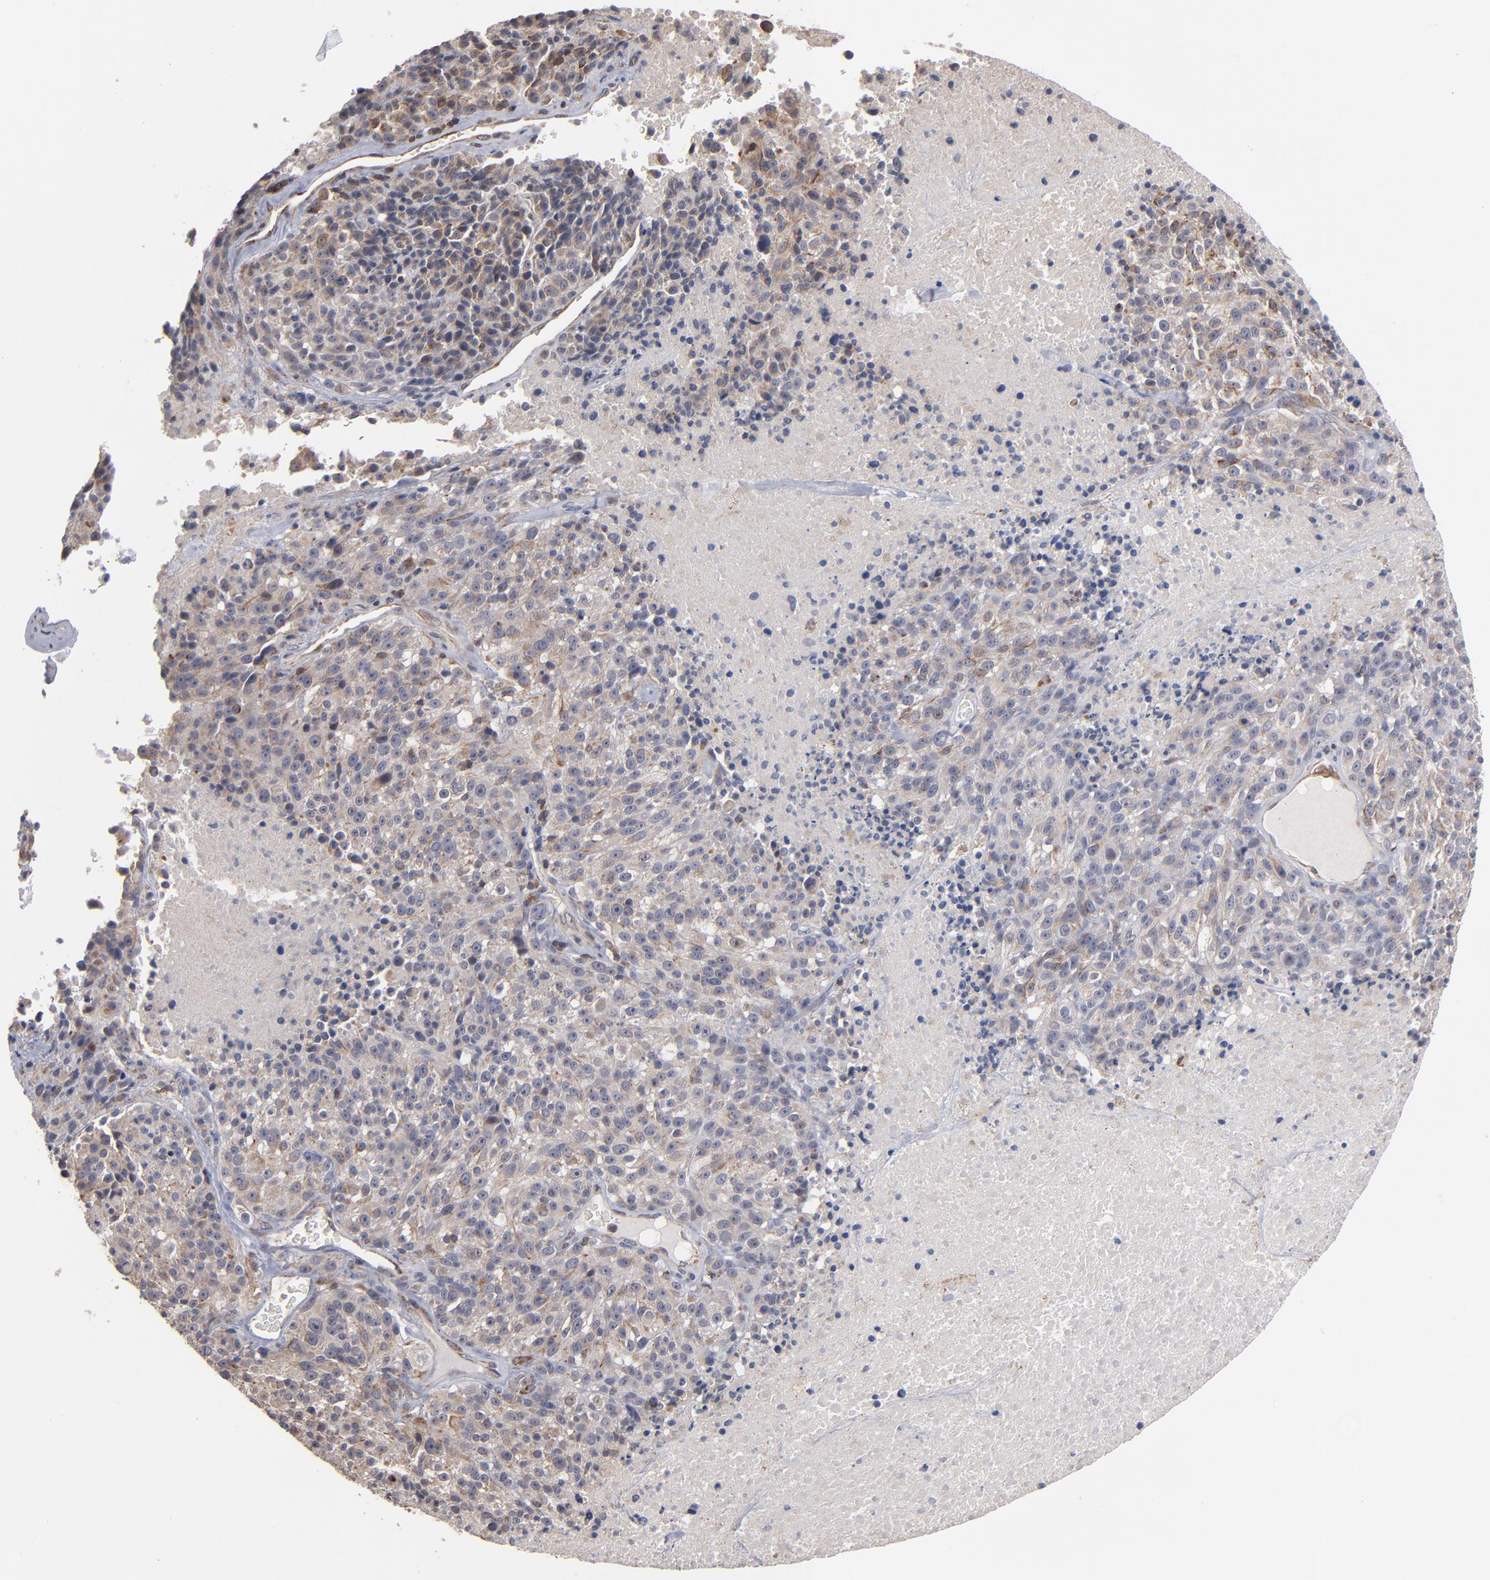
{"staining": {"intensity": "weak", "quantity": ">75%", "location": "cytoplasmic/membranous"}, "tissue": "melanoma", "cell_type": "Tumor cells", "image_type": "cancer", "snomed": [{"axis": "morphology", "description": "Malignant melanoma, Metastatic site"}, {"axis": "topography", "description": "Cerebral cortex"}], "caption": "Tumor cells display low levels of weak cytoplasmic/membranous staining in about >75% of cells in human malignant melanoma (metastatic site).", "gene": "MIPOL1", "patient": {"sex": "female", "age": 52}}